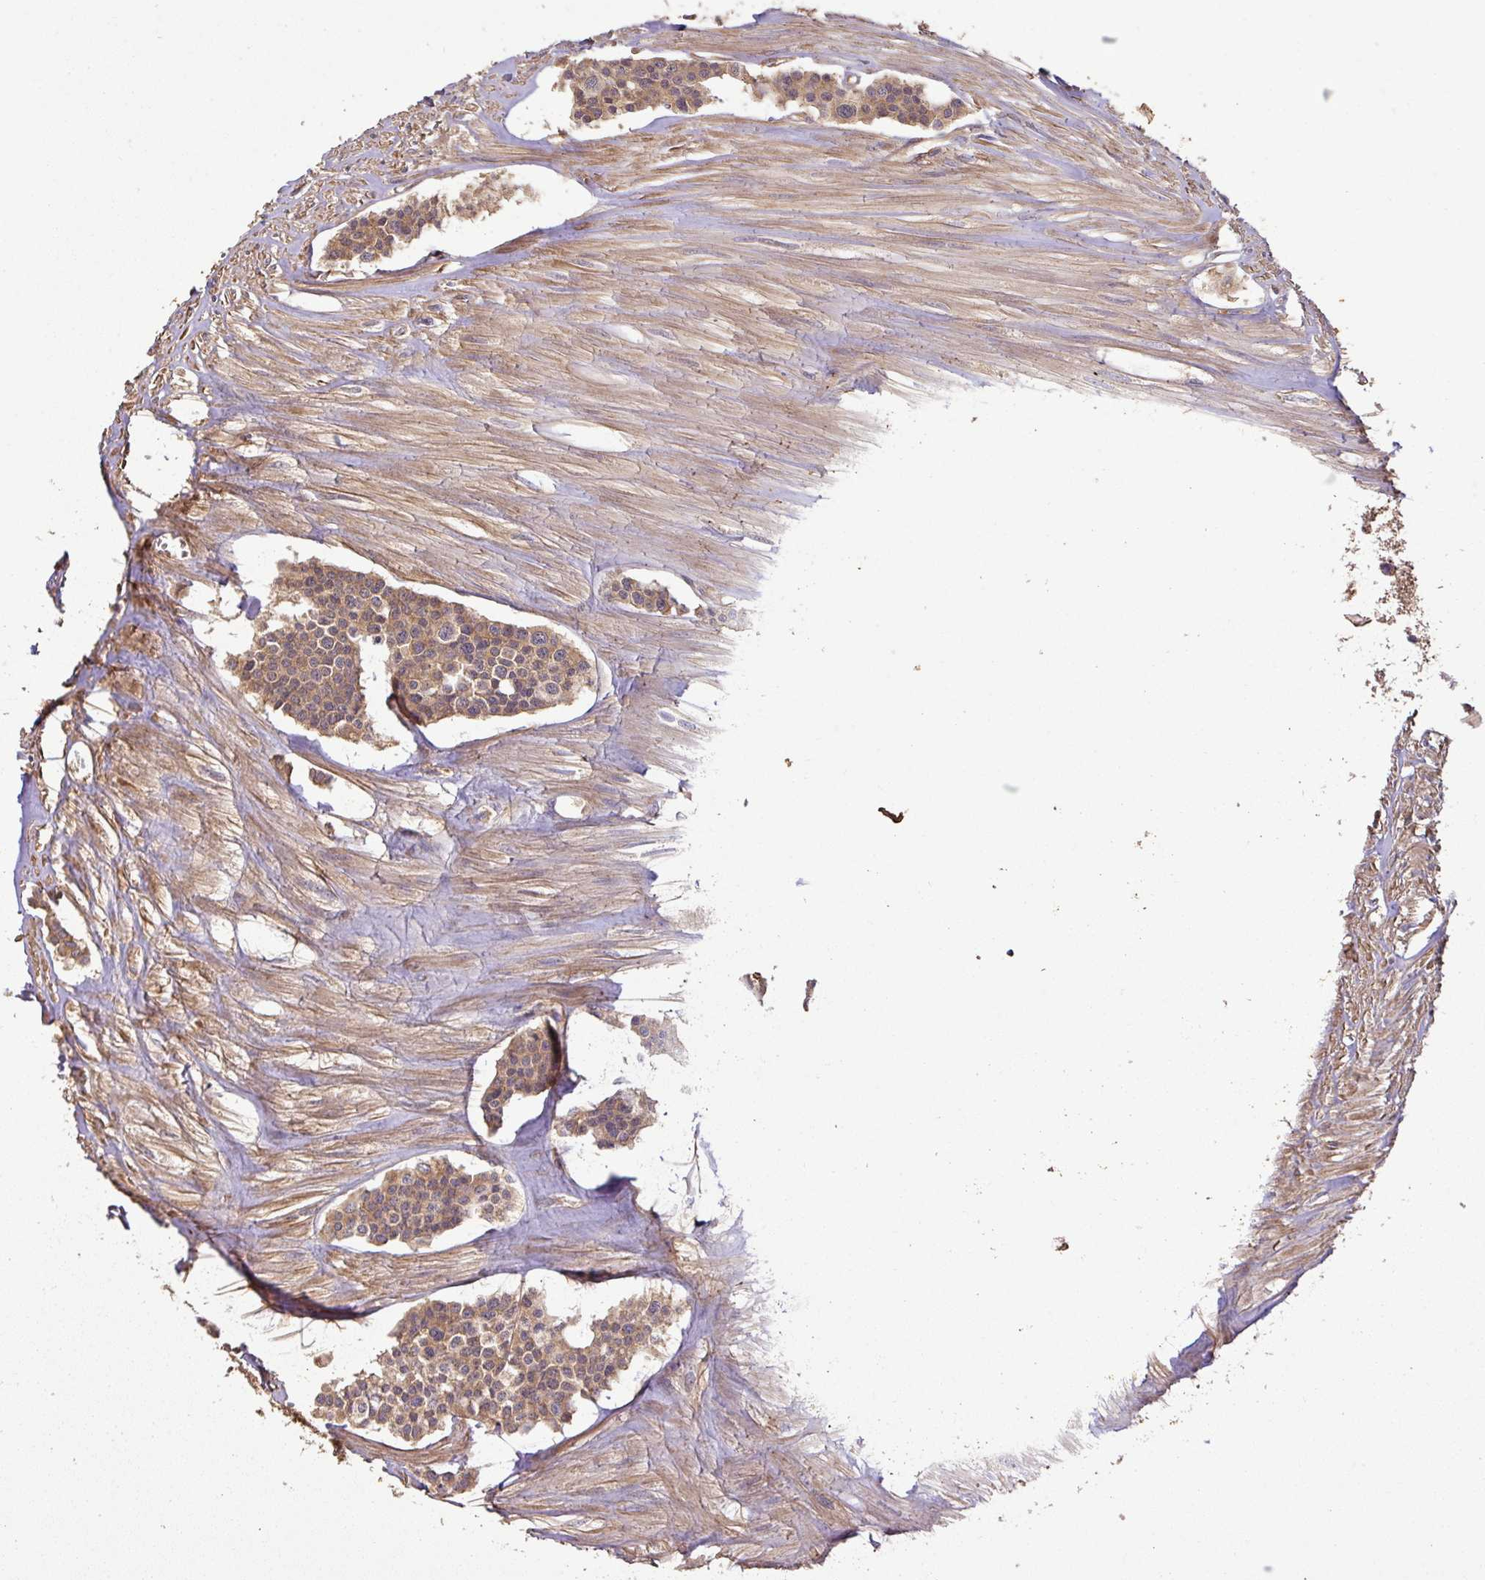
{"staining": {"intensity": "moderate", "quantity": ">75%", "location": "cytoplasmic/membranous"}, "tissue": "carcinoid", "cell_type": "Tumor cells", "image_type": "cancer", "snomed": [{"axis": "morphology", "description": "Carcinoid, malignant, NOS"}, {"axis": "topography", "description": "Small intestine"}], "caption": "Tumor cells reveal moderate cytoplasmic/membranous positivity in approximately >75% of cells in malignant carcinoid.", "gene": "GSPT1", "patient": {"sex": "male", "age": 60}}